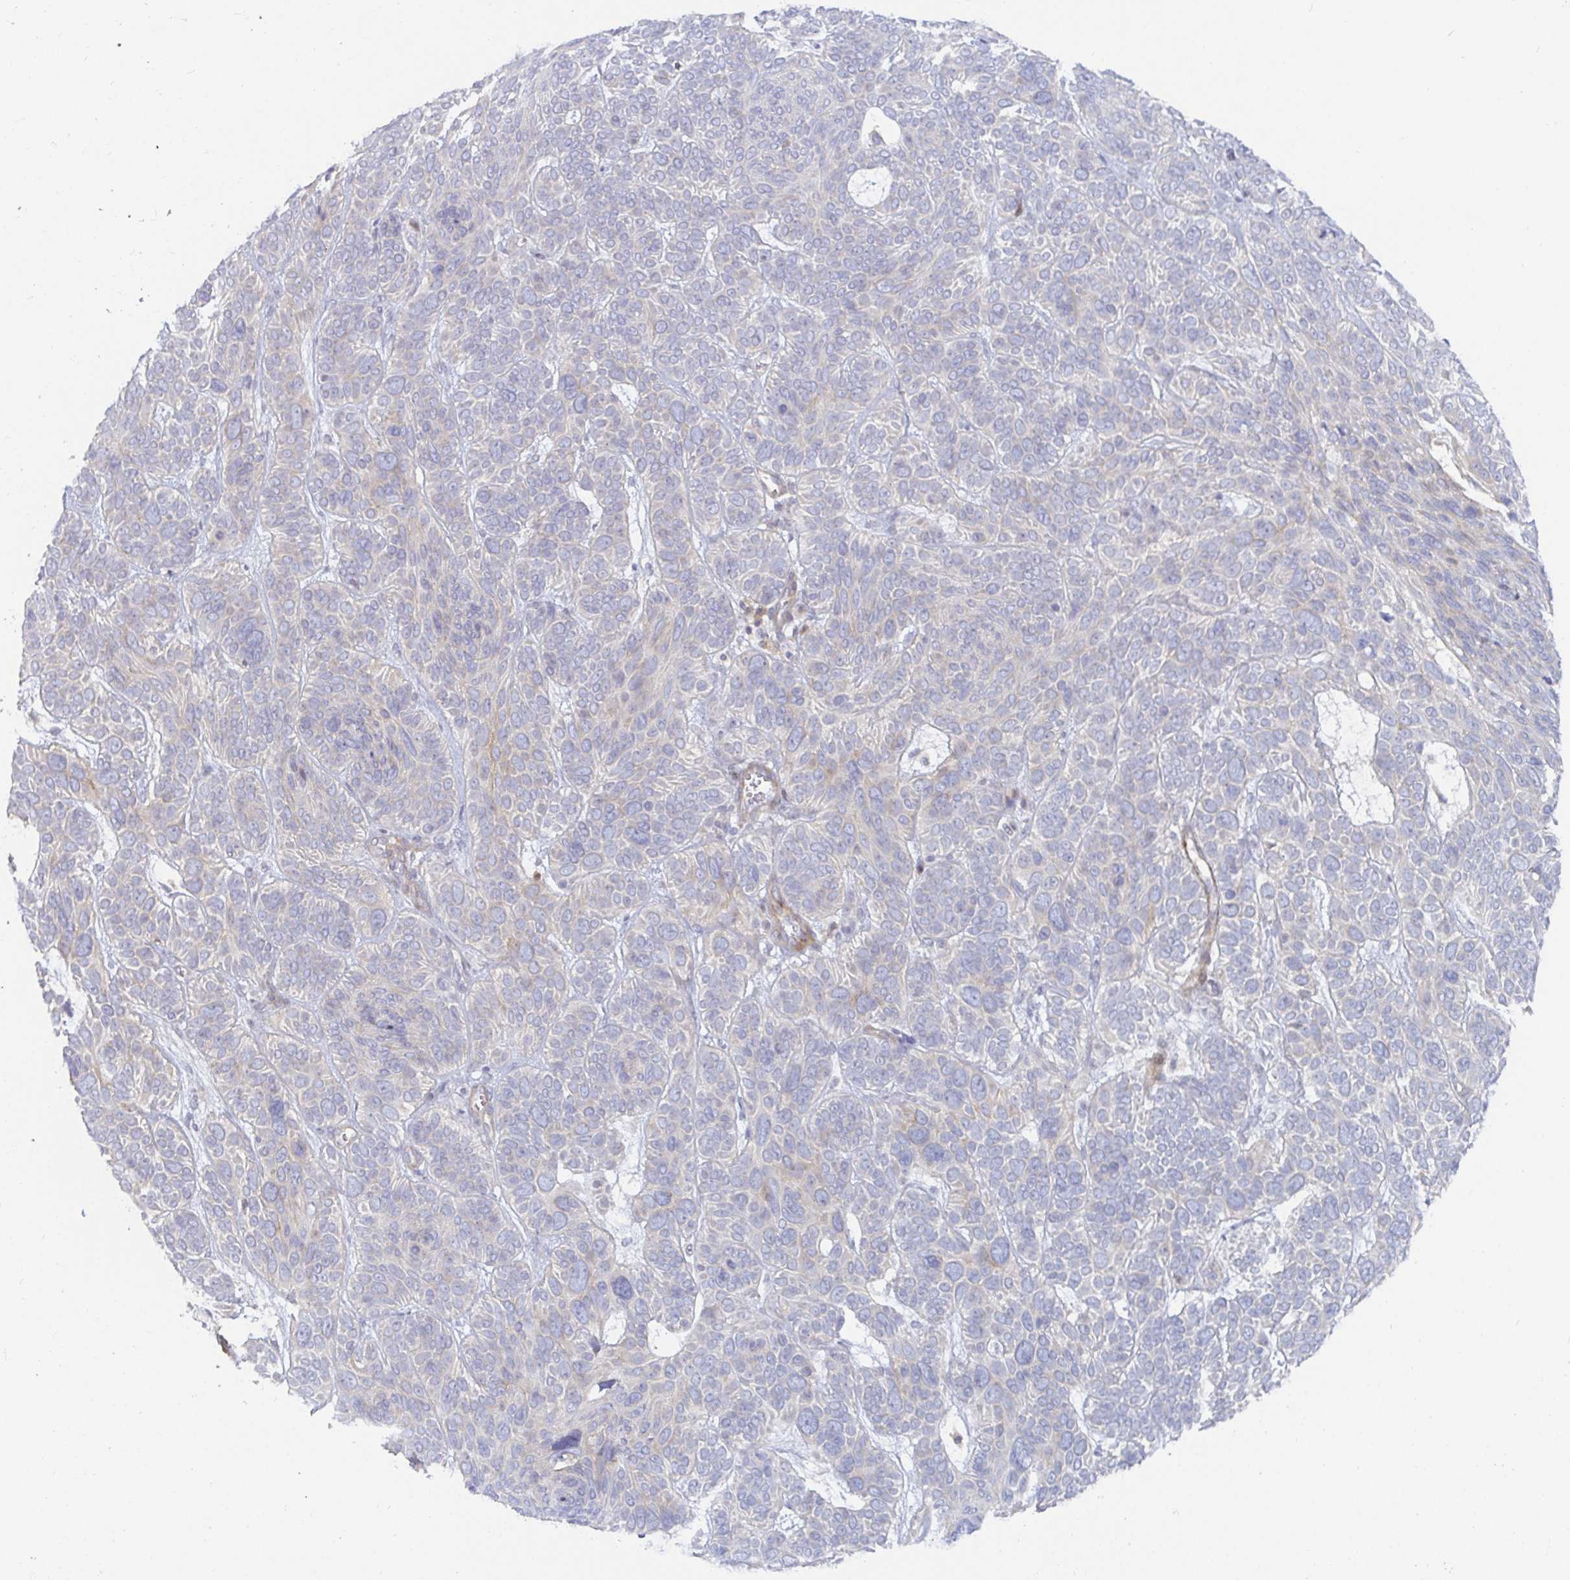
{"staining": {"intensity": "negative", "quantity": "none", "location": "none"}, "tissue": "skin cancer", "cell_type": "Tumor cells", "image_type": "cancer", "snomed": [{"axis": "morphology", "description": "Basal cell carcinoma"}, {"axis": "topography", "description": "Skin"}, {"axis": "topography", "description": "Skin of face"}], "caption": "An IHC image of skin cancer is shown. There is no staining in tumor cells of skin cancer.", "gene": "SSH2", "patient": {"sex": "male", "age": 73}}